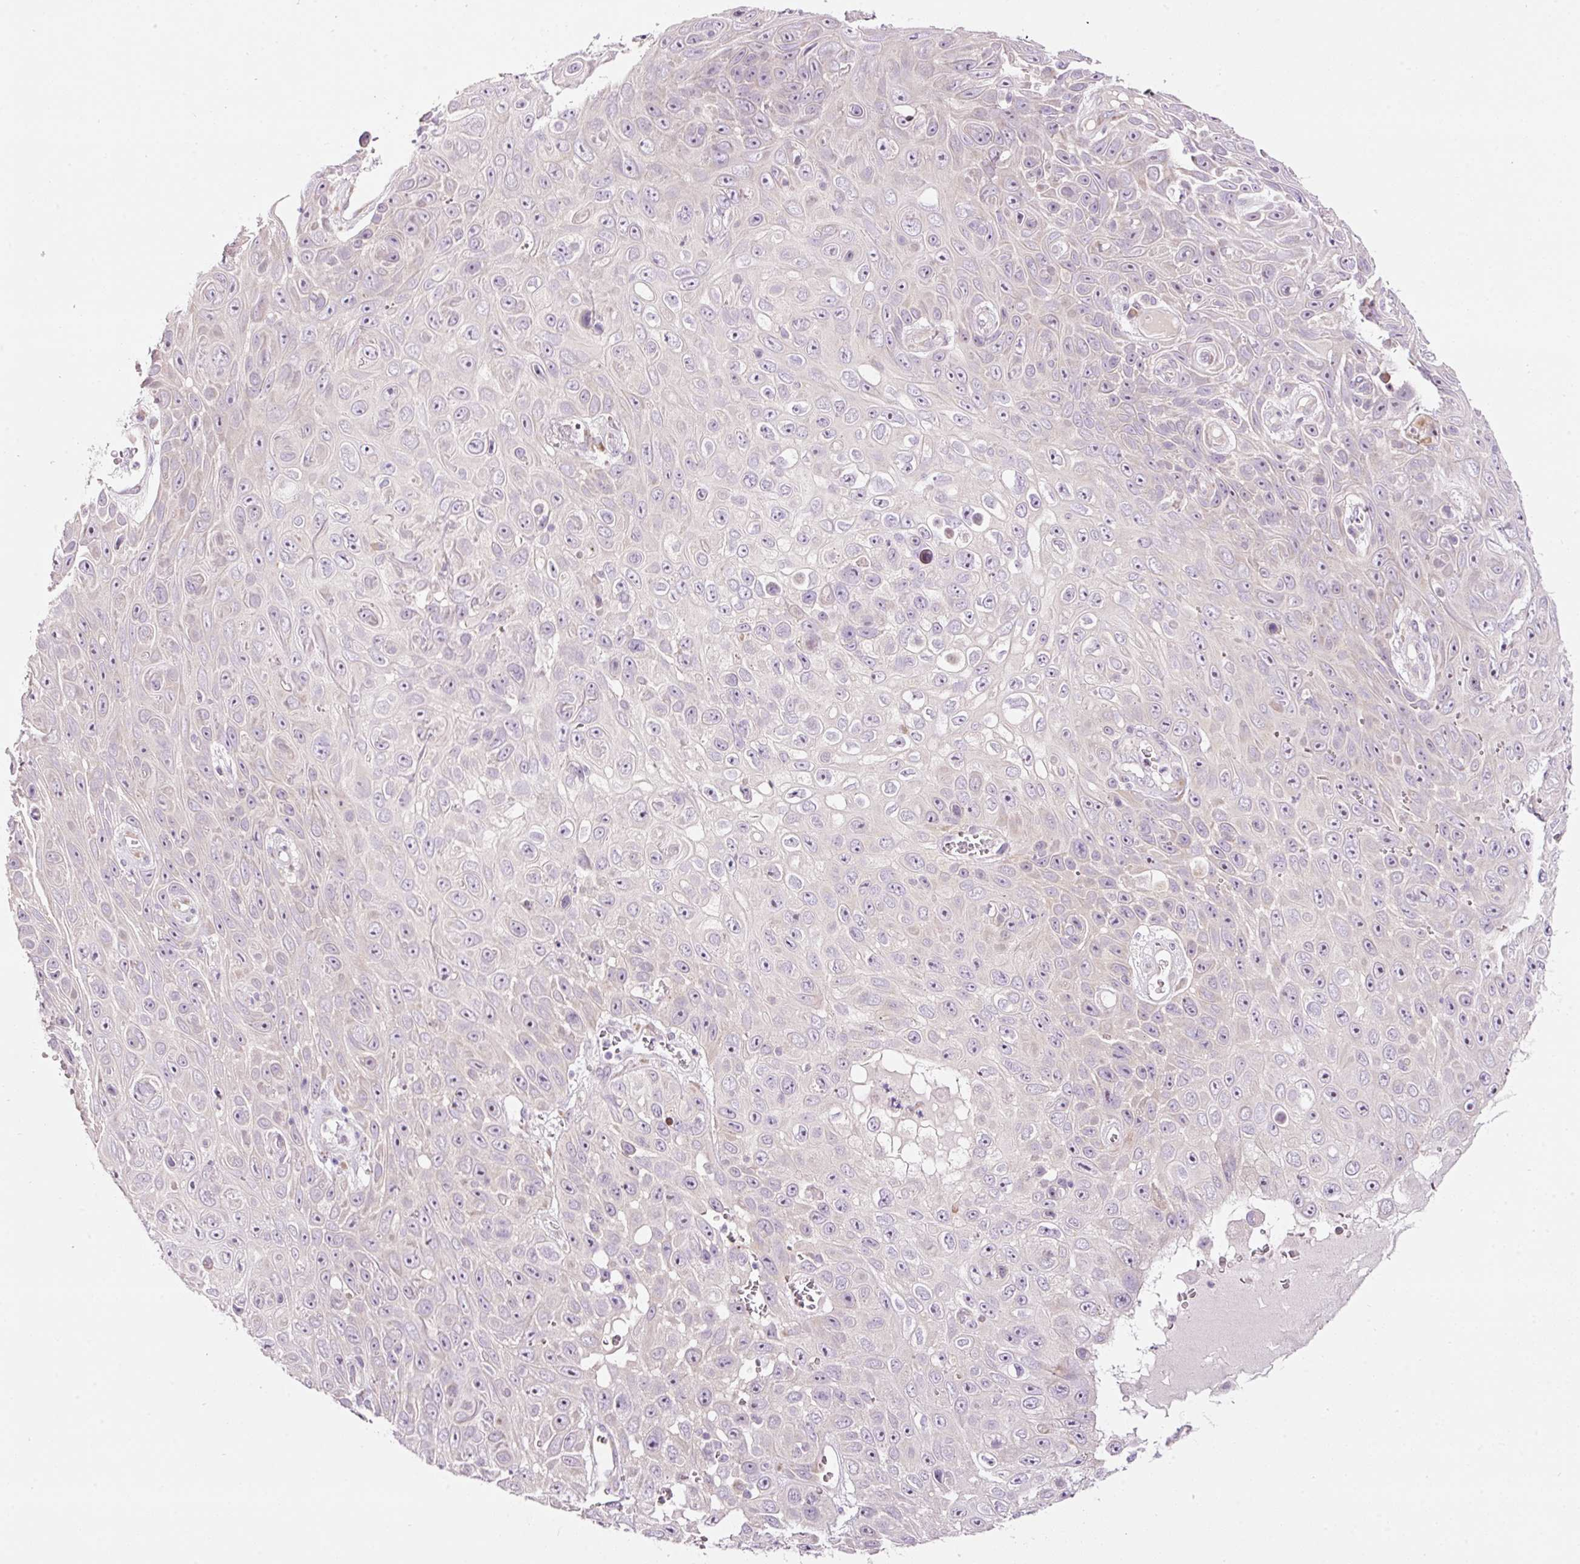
{"staining": {"intensity": "negative", "quantity": "none", "location": "none"}, "tissue": "skin cancer", "cell_type": "Tumor cells", "image_type": "cancer", "snomed": [{"axis": "morphology", "description": "Squamous cell carcinoma, NOS"}, {"axis": "topography", "description": "Skin"}], "caption": "This is a photomicrograph of immunohistochemistry staining of squamous cell carcinoma (skin), which shows no staining in tumor cells.", "gene": "RSPO2", "patient": {"sex": "male", "age": 82}}